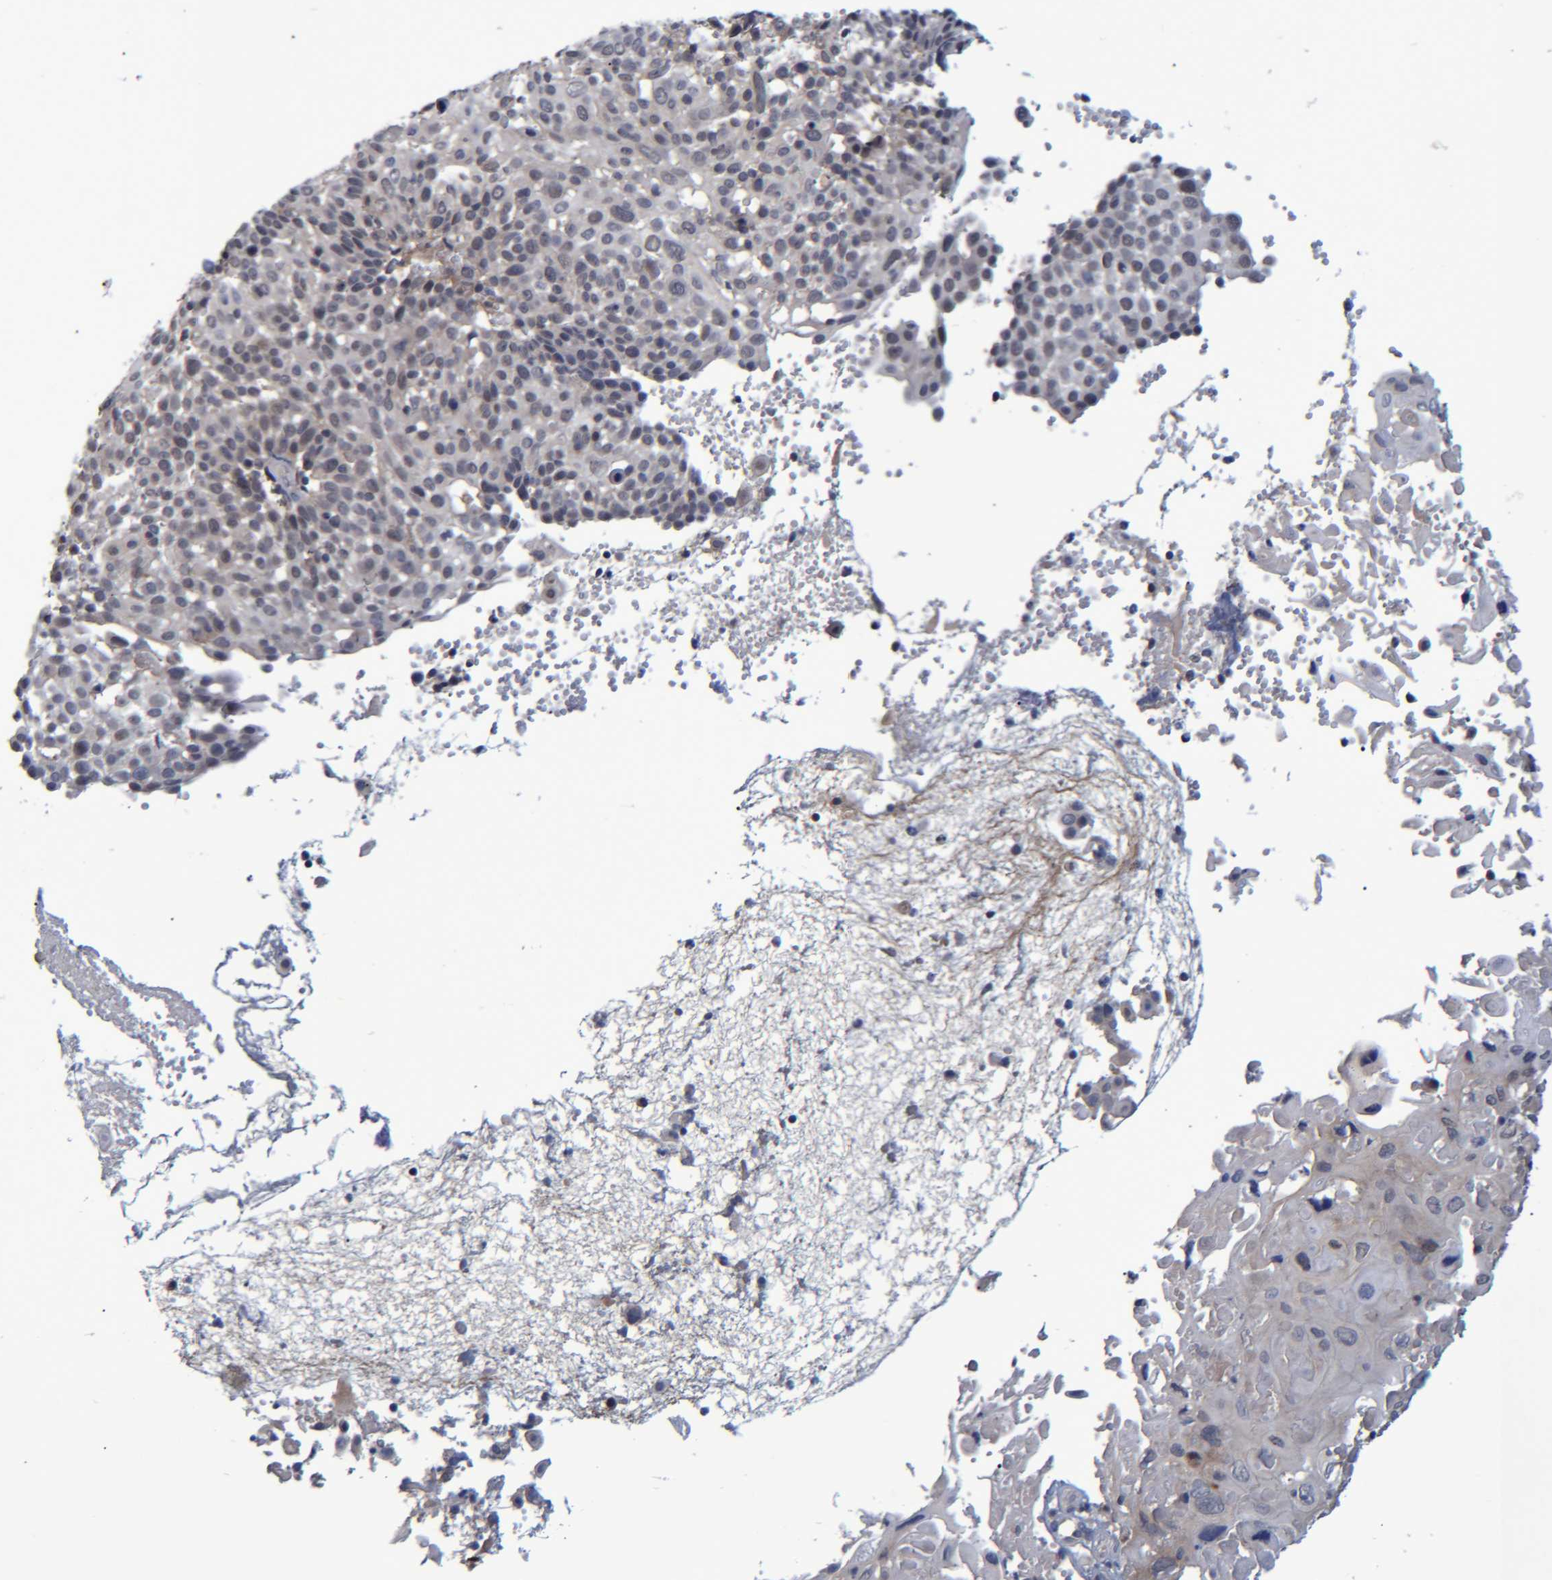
{"staining": {"intensity": "weak", "quantity": "<25%", "location": "cytoplasmic/membranous"}, "tissue": "cervical cancer", "cell_type": "Tumor cells", "image_type": "cancer", "snomed": [{"axis": "morphology", "description": "Squamous cell carcinoma, NOS"}, {"axis": "topography", "description": "Cervix"}], "caption": "High magnification brightfield microscopy of cervical squamous cell carcinoma stained with DAB (3,3'-diaminobenzidine) (brown) and counterstained with hematoxylin (blue): tumor cells show no significant positivity.", "gene": "PCYT2", "patient": {"sex": "female", "age": 74}}